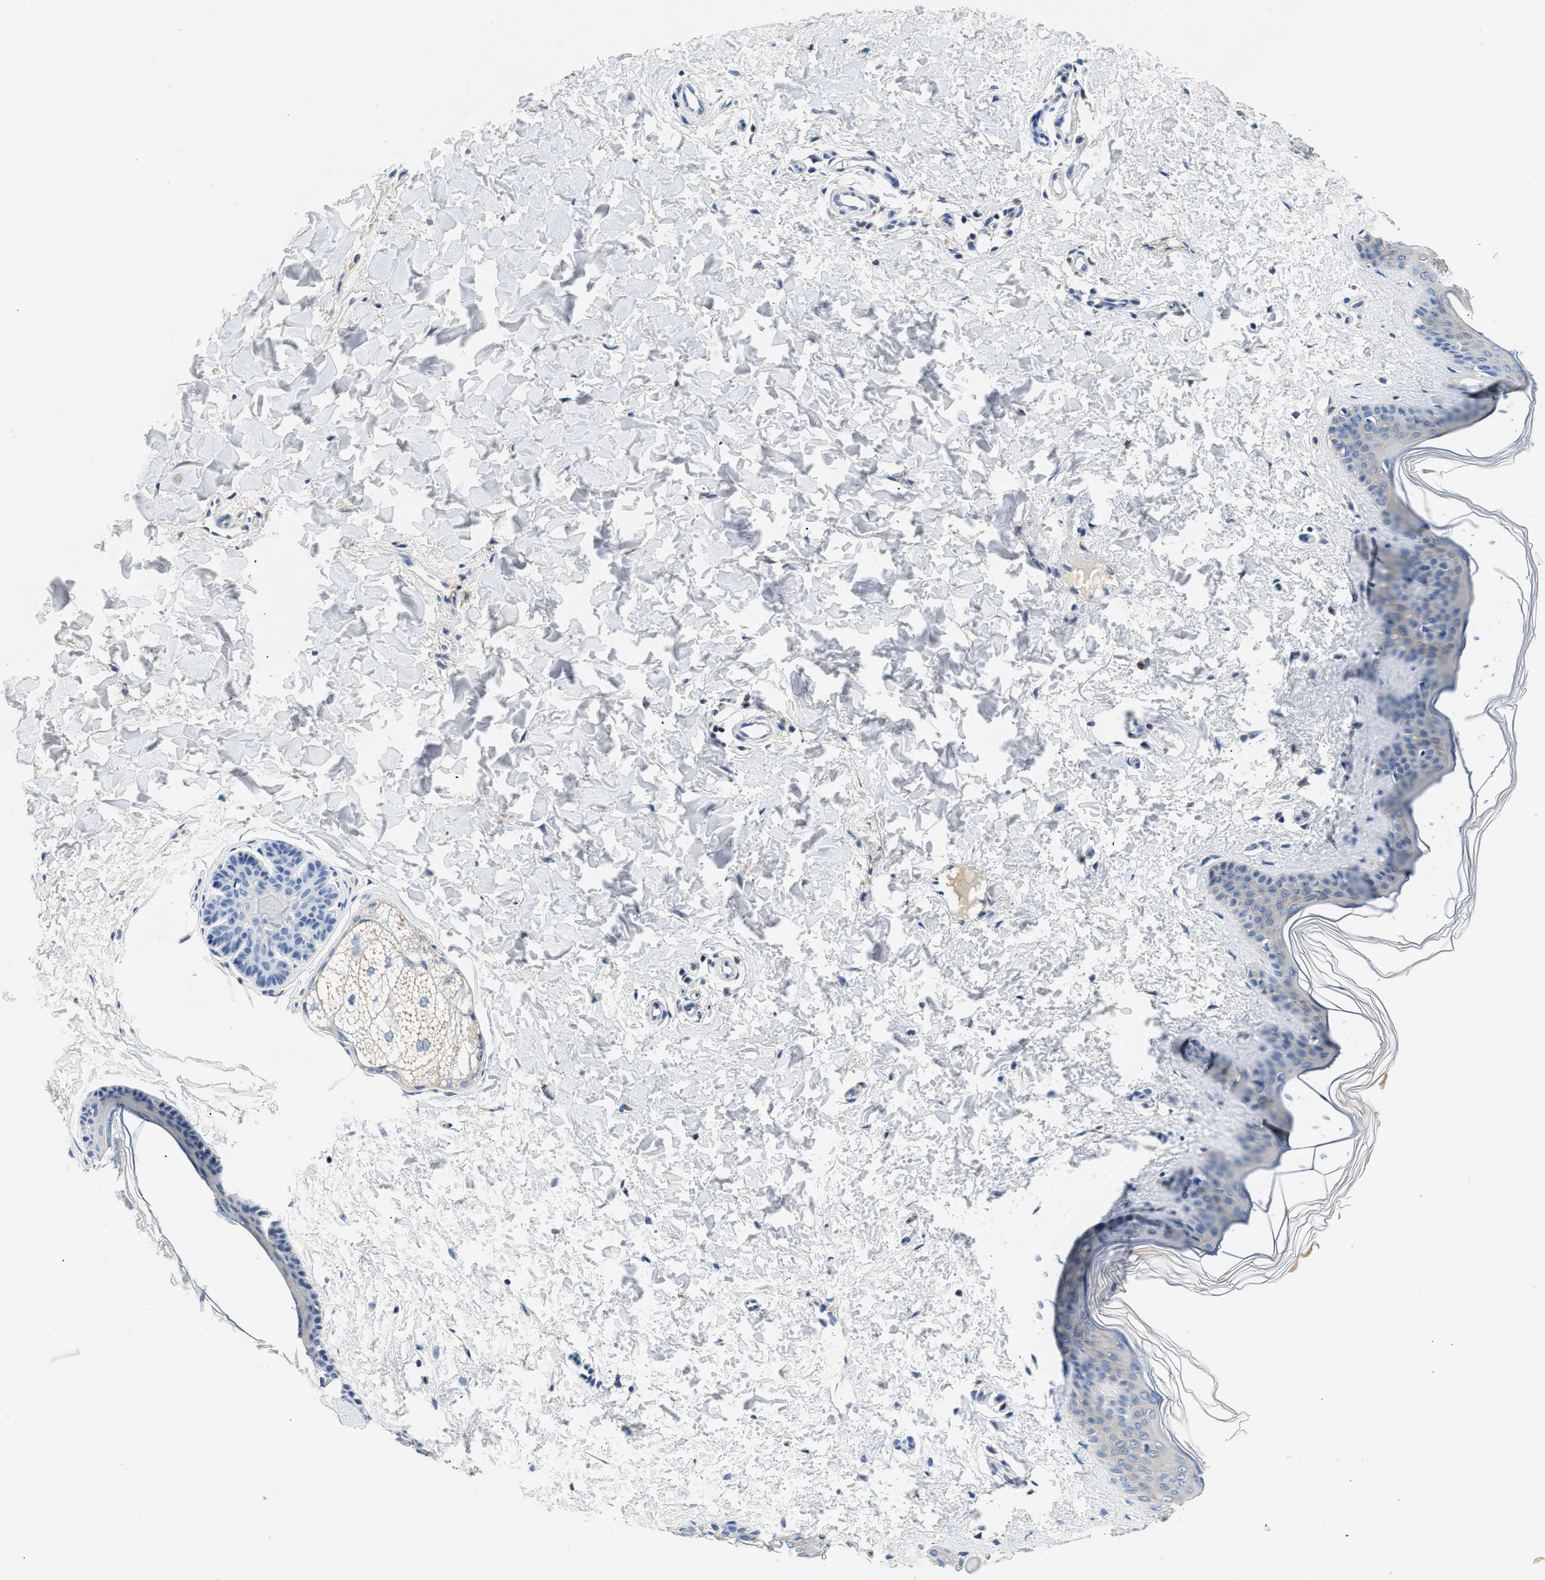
{"staining": {"intensity": "negative", "quantity": "none", "location": "none"}, "tissue": "skin", "cell_type": "Fibroblasts", "image_type": "normal", "snomed": [{"axis": "morphology", "description": "Normal tissue, NOS"}, {"axis": "topography", "description": "Skin"}], "caption": "This is an immunohistochemistry (IHC) image of normal human skin. There is no staining in fibroblasts.", "gene": "PCK2", "patient": {"sex": "female", "age": 17}}